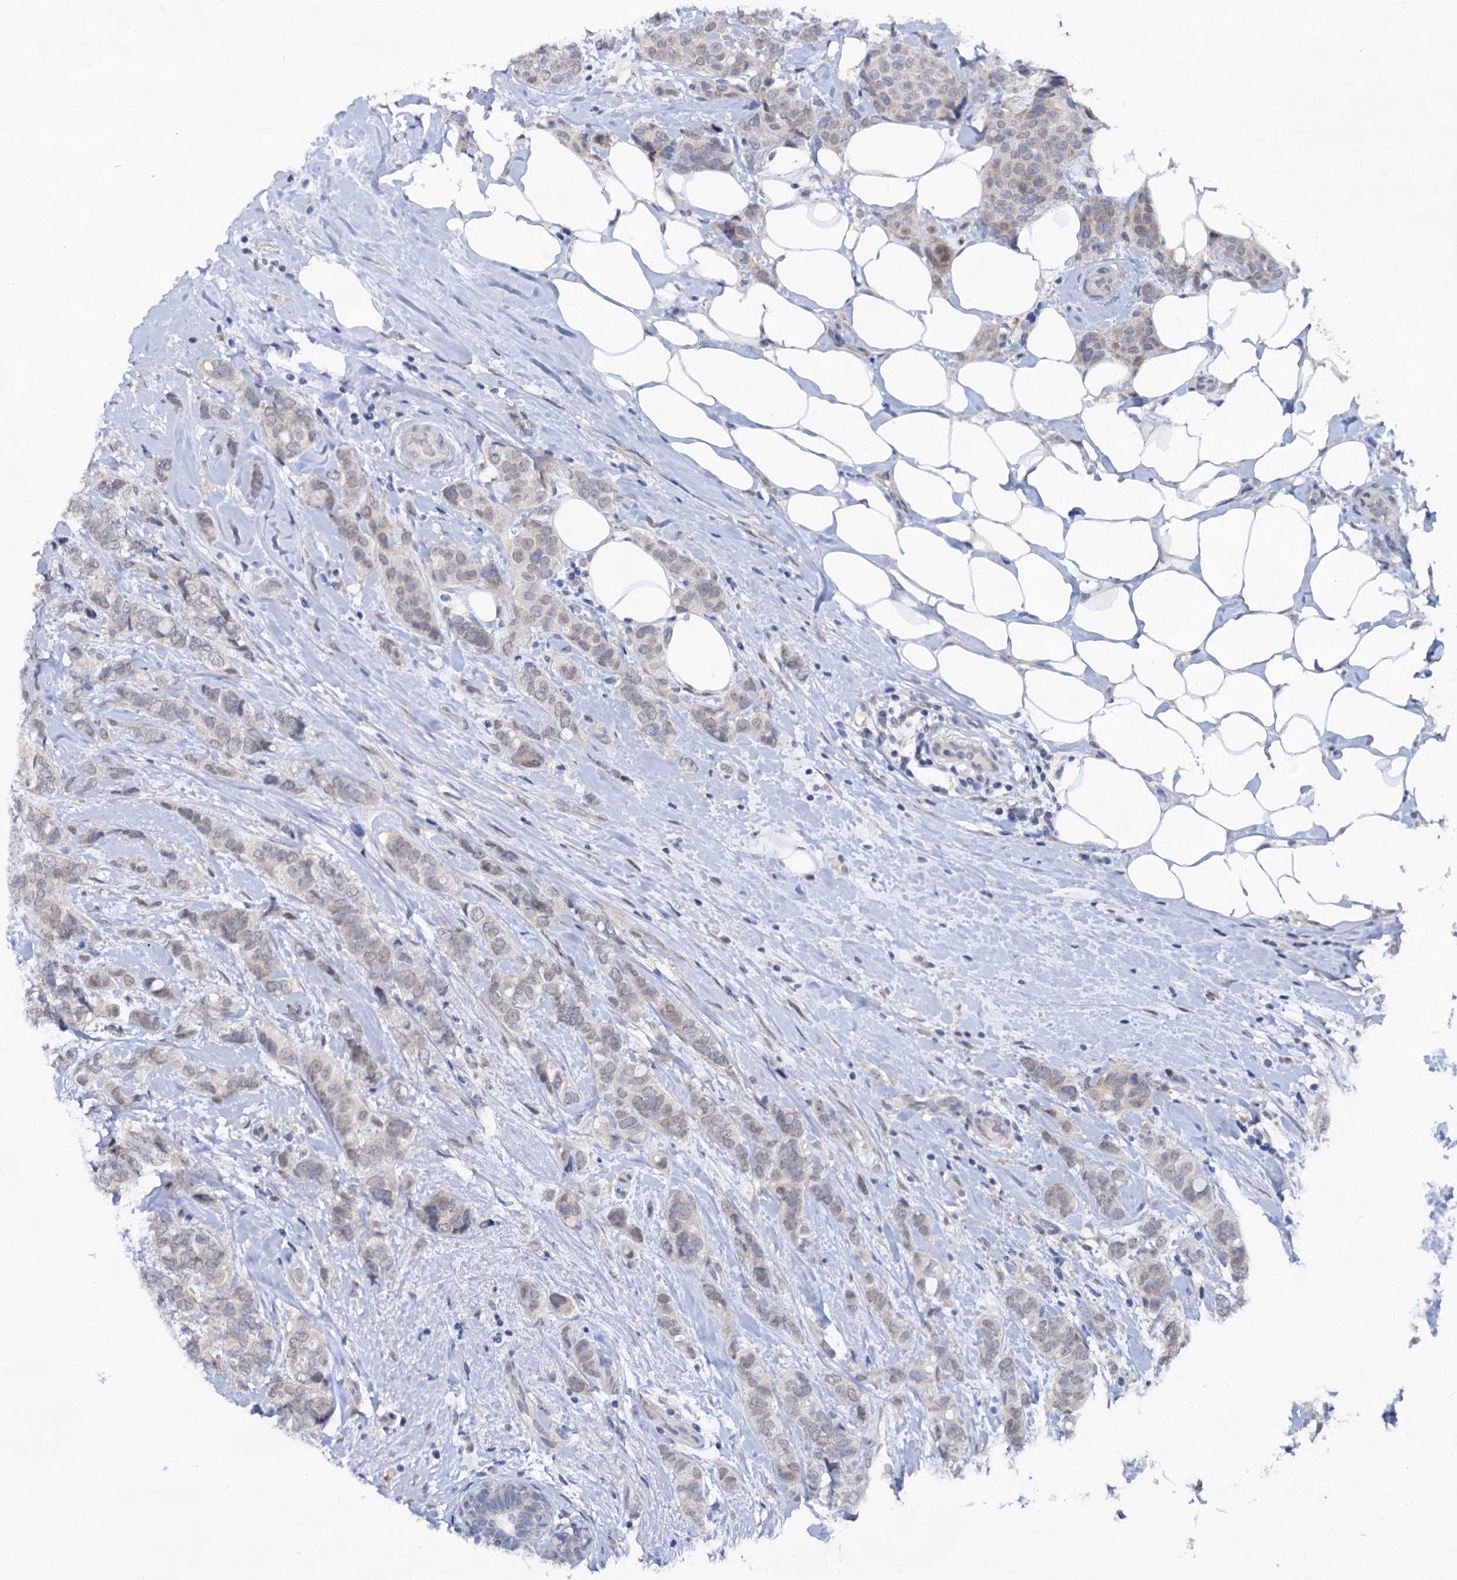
{"staining": {"intensity": "weak", "quantity": "25%-75%", "location": "nuclear"}, "tissue": "breast cancer", "cell_type": "Tumor cells", "image_type": "cancer", "snomed": [{"axis": "morphology", "description": "Lobular carcinoma"}, {"axis": "topography", "description": "Breast"}], "caption": "Weak nuclear positivity for a protein is appreciated in approximately 25%-75% of tumor cells of breast lobular carcinoma using immunohistochemistry (IHC).", "gene": "CAPRIN2", "patient": {"sex": "female", "age": 51}}